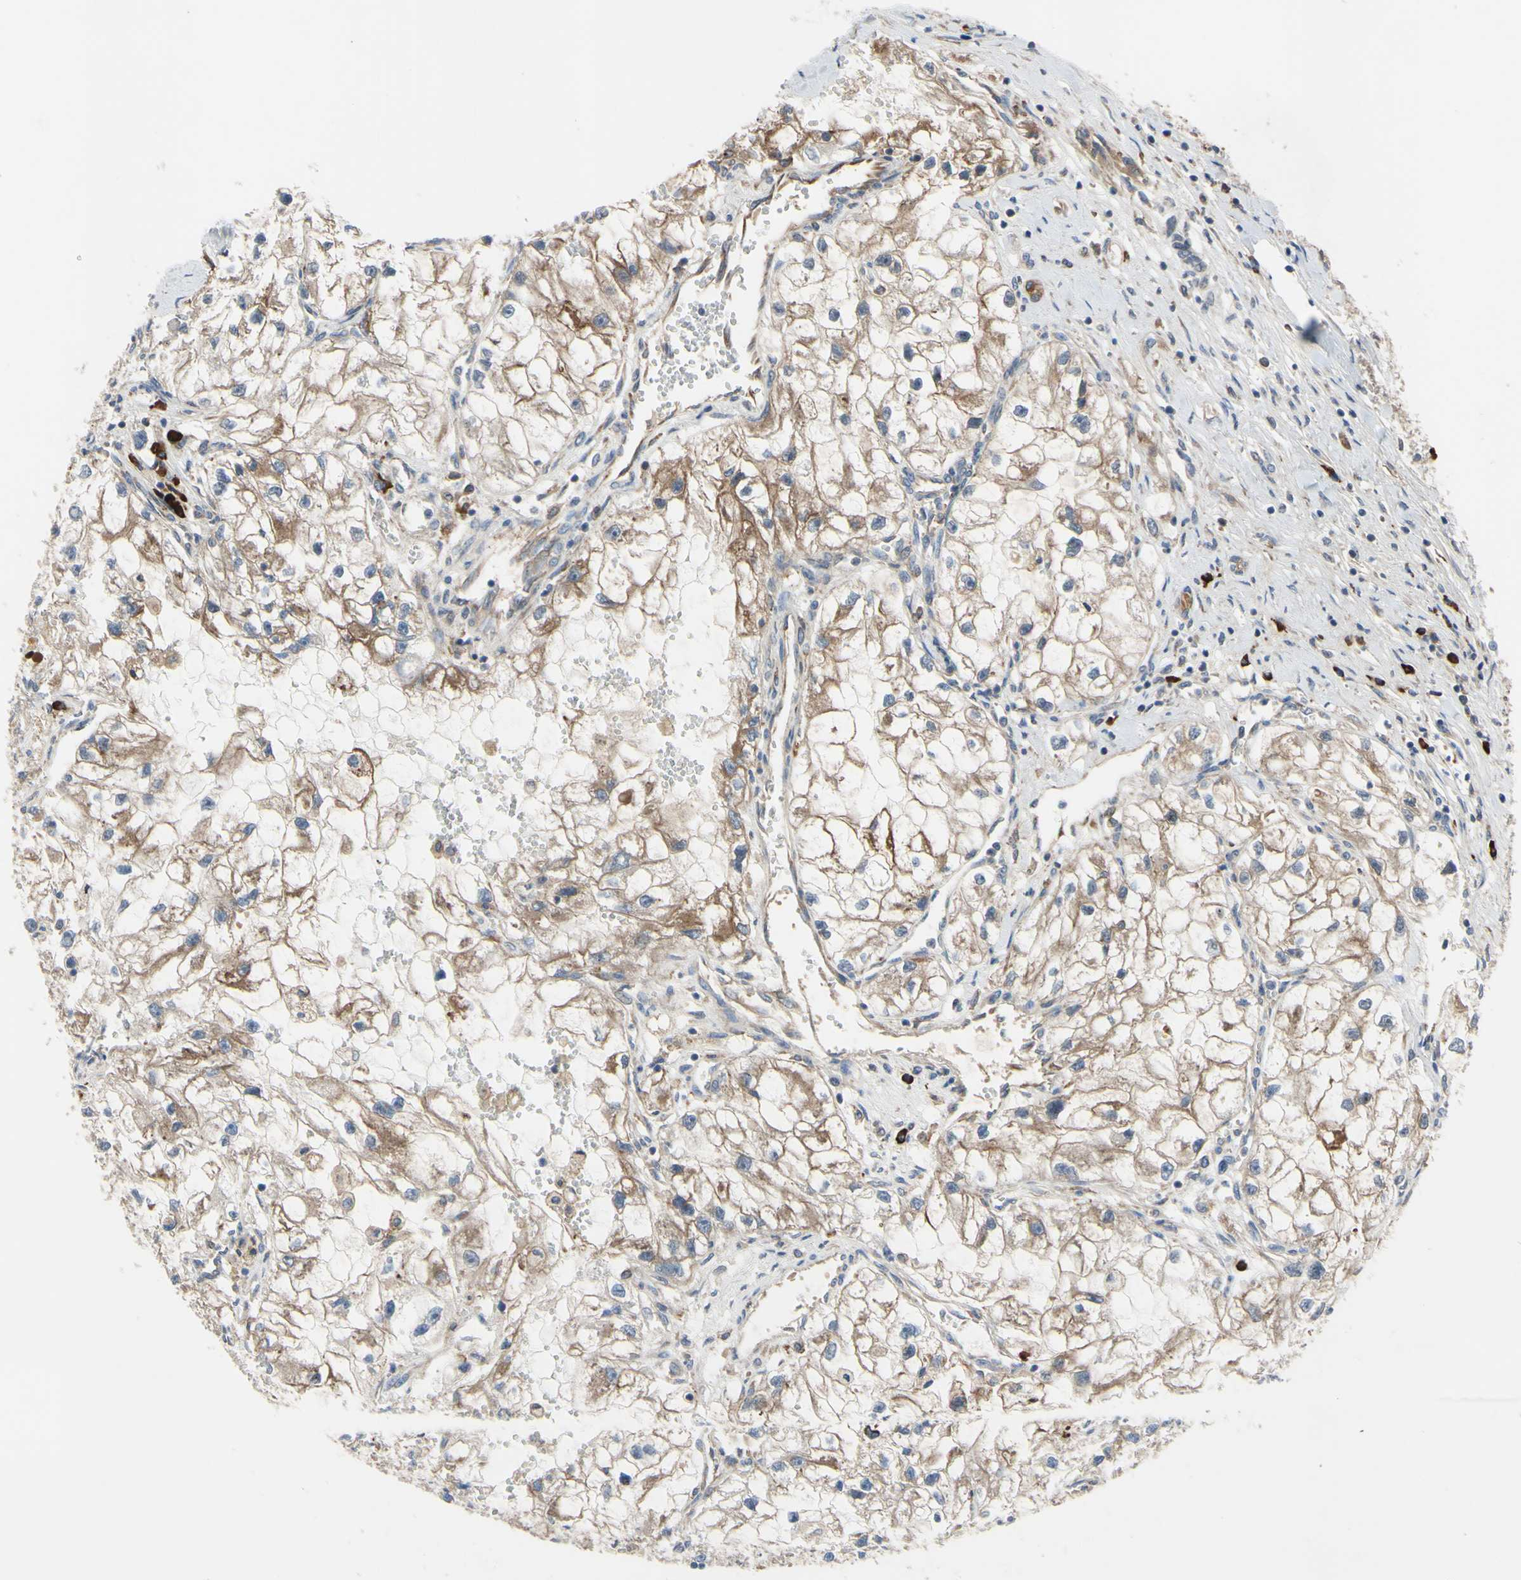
{"staining": {"intensity": "moderate", "quantity": ">75%", "location": "cytoplasmic/membranous"}, "tissue": "renal cancer", "cell_type": "Tumor cells", "image_type": "cancer", "snomed": [{"axis": "morphology", "description": "Adenocarcinoma, NOS"}, {"axis": "topography", "description": "Kidney"}], "caption": "Moderate cytoplasmic/membranous staining is present in approximately >75% of tumor cells in adenocarcinoma (renal). (DAB (3,3'-diaminobenzidine) = brown stain, brightfield microscopy at high magnification).", "gene": "XIAP", "patient": {"sex": "female", "age": 70}}